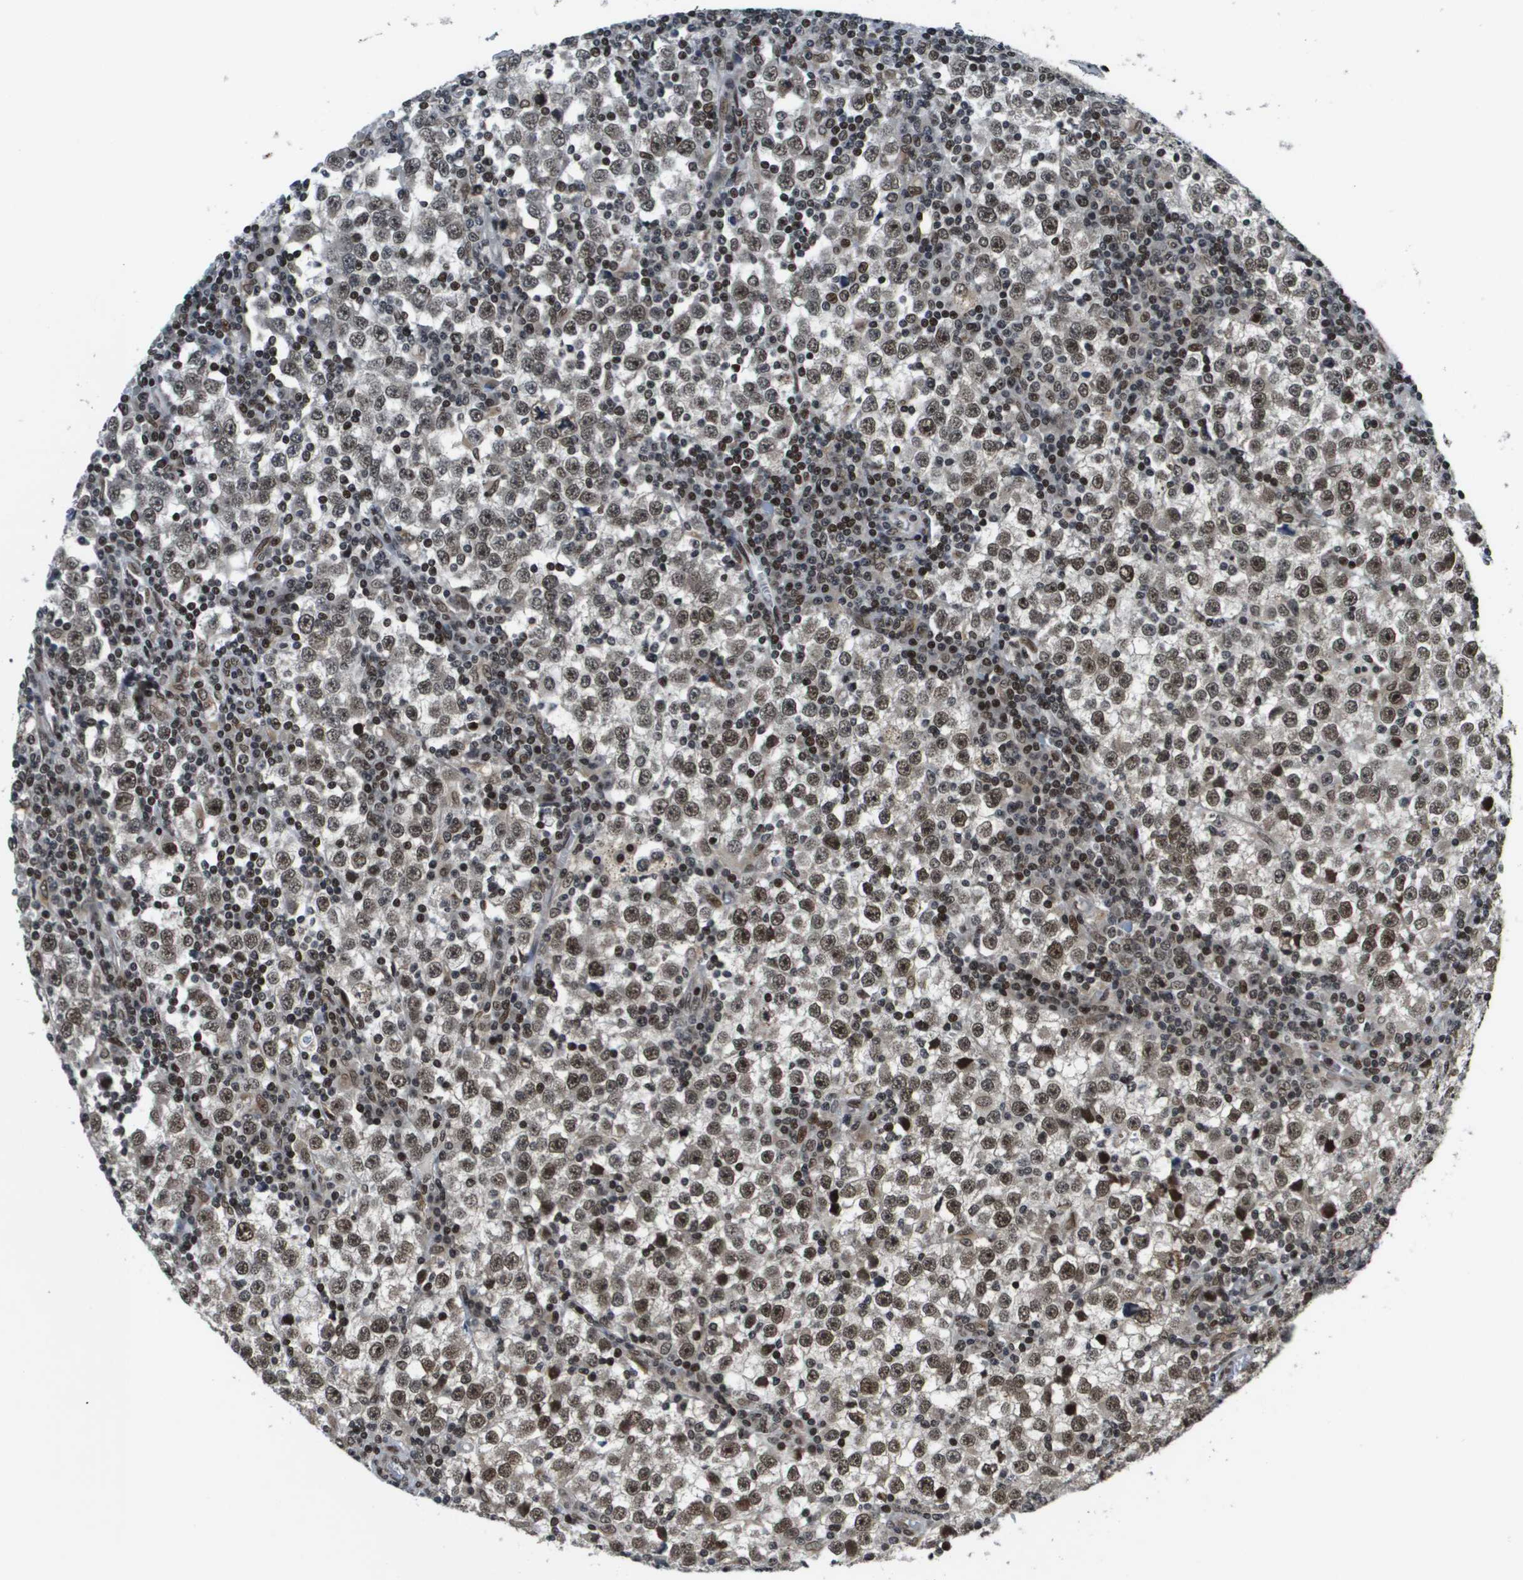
{"staining": {"intensity": "moderate", "quantity": ">75%", "location": "nuclear"}, "tissue": "testis cancer", "cell_type": "Tumor cells", "image_type": "cancer", "snomed": [{"axis": "morphology", "description": "Seminoma, NOS"}, {"axis": "topography", "description": "Testis"}], "caption": "Tumor cells demonstrate medium levels of moderate nuclear positivity in approximately >75% of cells in testis cancer. (IHC, brightfield microscopy, high magnification).", "gene": "RECQL4", "patient": {"sex": "male", "age": 65}}